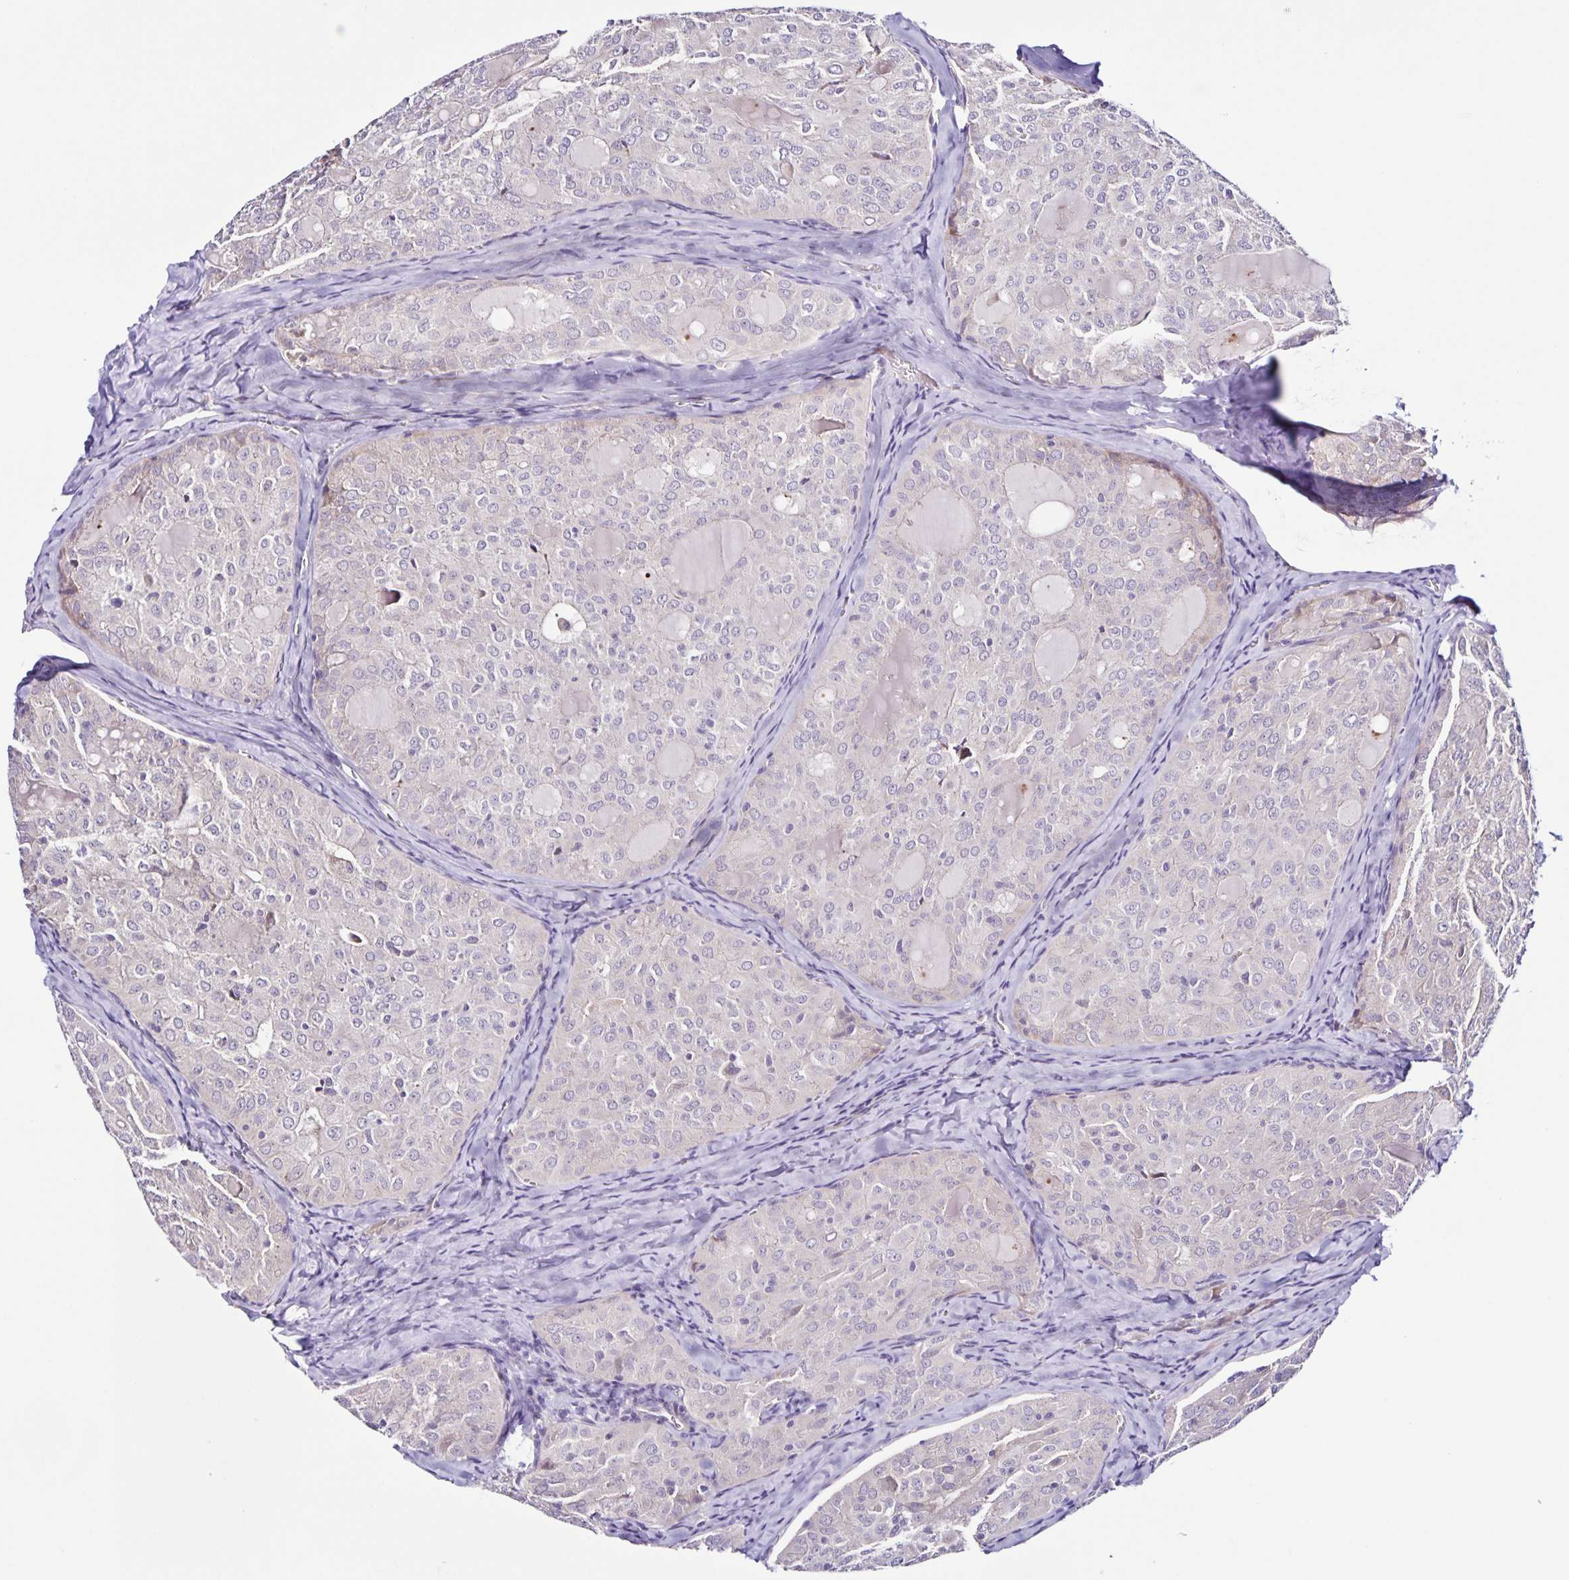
{"staining": {"intensity": "negative", "quantity": "none", "location": "none"}, "tissue": "thyroid cancer", "cell_type": "Tumor cells", "image_type": "cancer", "snomed": [{"axis": "morphology", "description": "Follicular adenoma carcinoma, NOS"}, {"axis": "topography", "description": "Thyroid gland"}], "caption": "This image is of thyroid follicular adenoma carcinoma stained with IHC to label a protein in brown with the nuclei are counter-stained blue. There is no staining in tumor cells.", "gene": "RNFT2", "patient": {"sex": "male", "age": 75}}